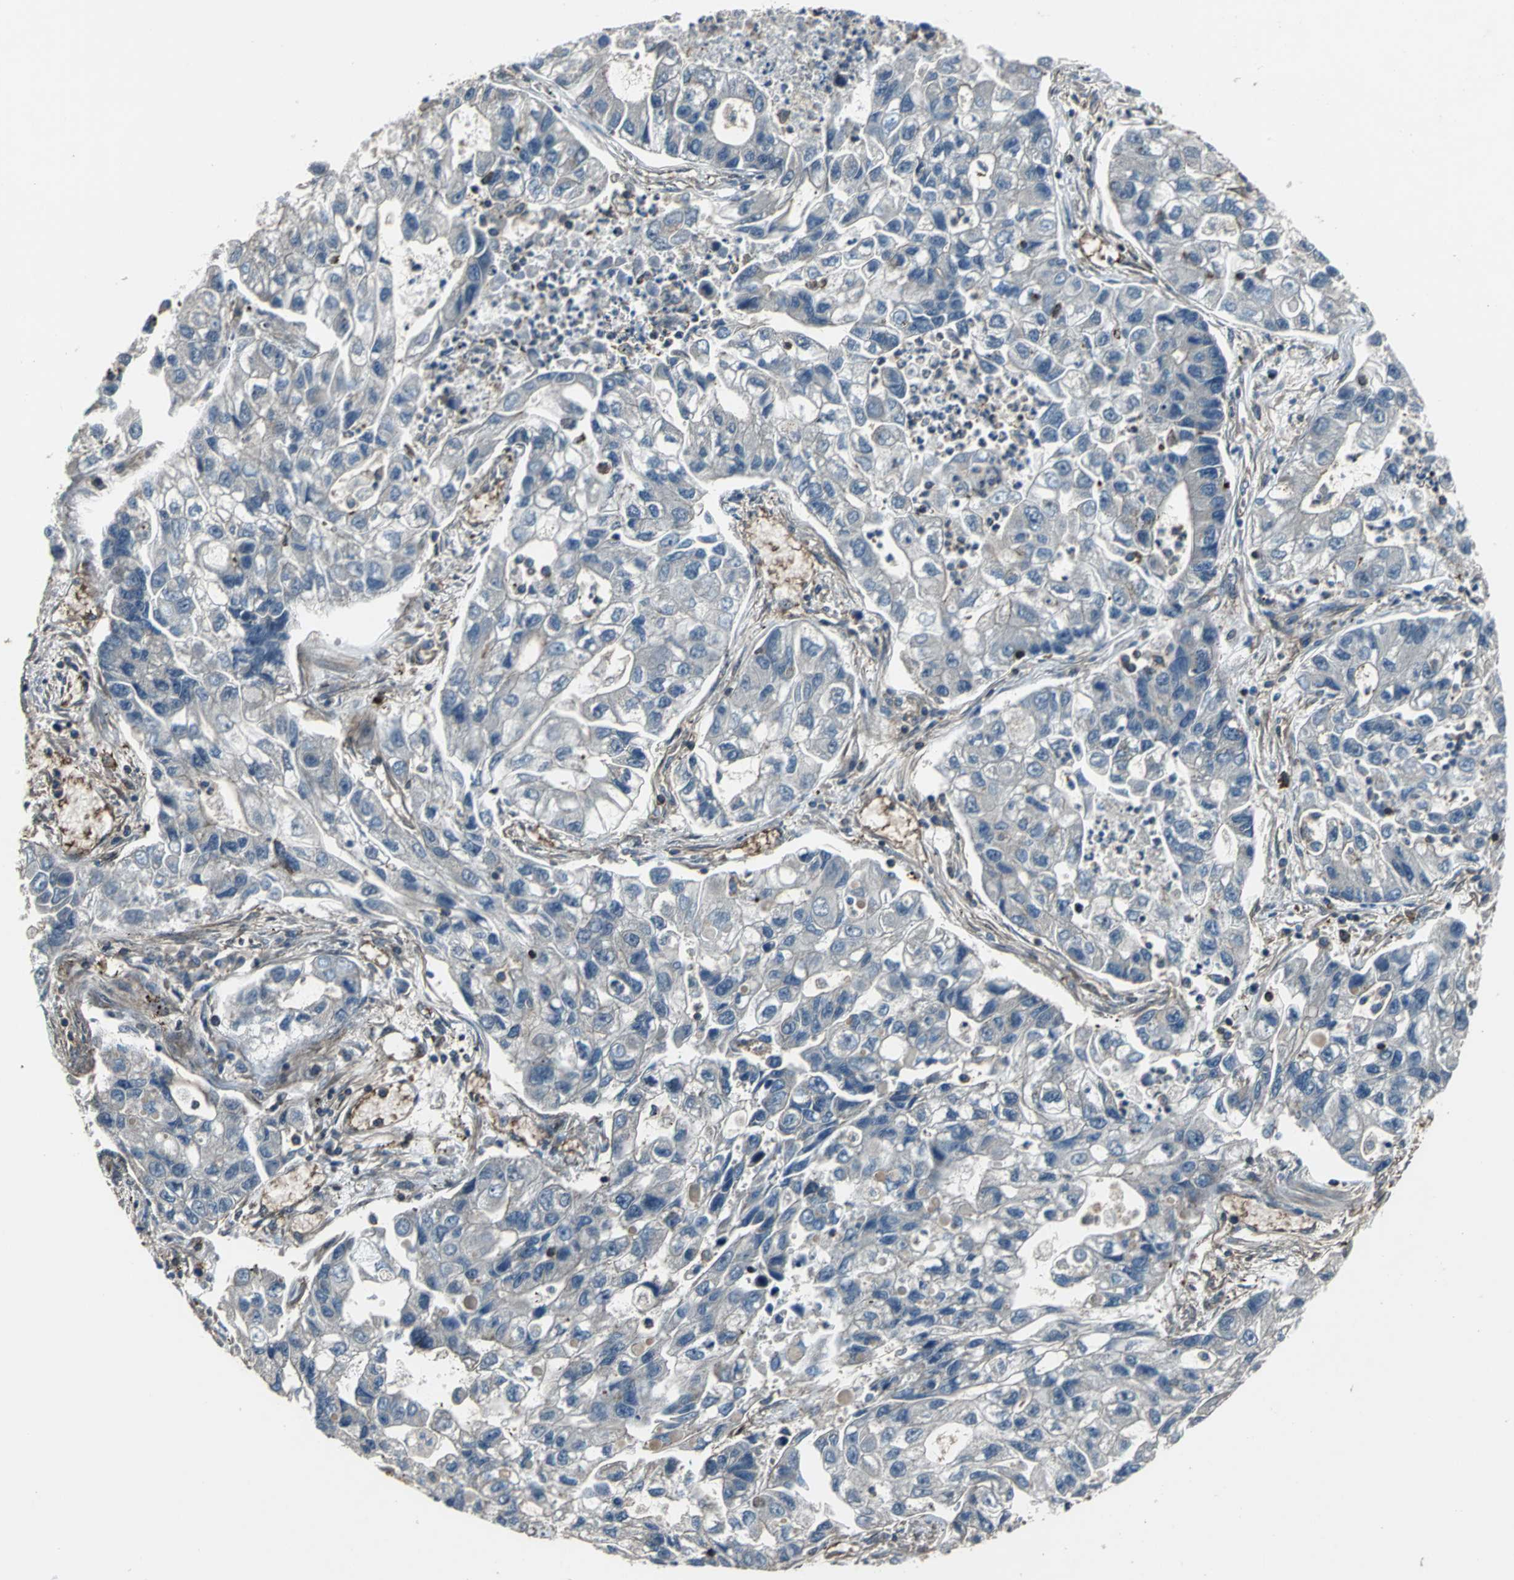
{"staining": {"intensity": "negative", "quantity": "none", "location": "none"}, "tissue": "lung cancer", "cell_type": "Tumor cells", "image_type": "cancer", "snomed": [{"axis": "morphology", "description": "Adenocarcinoma, NOS"}, {"axis": "topography", "description": "Lung"}], "caption": "Protein analysis of lung cancer shows no significant expression in tumor cells.", "gene": "PARVA", "patient": {"sex": "female", "age": 51}}